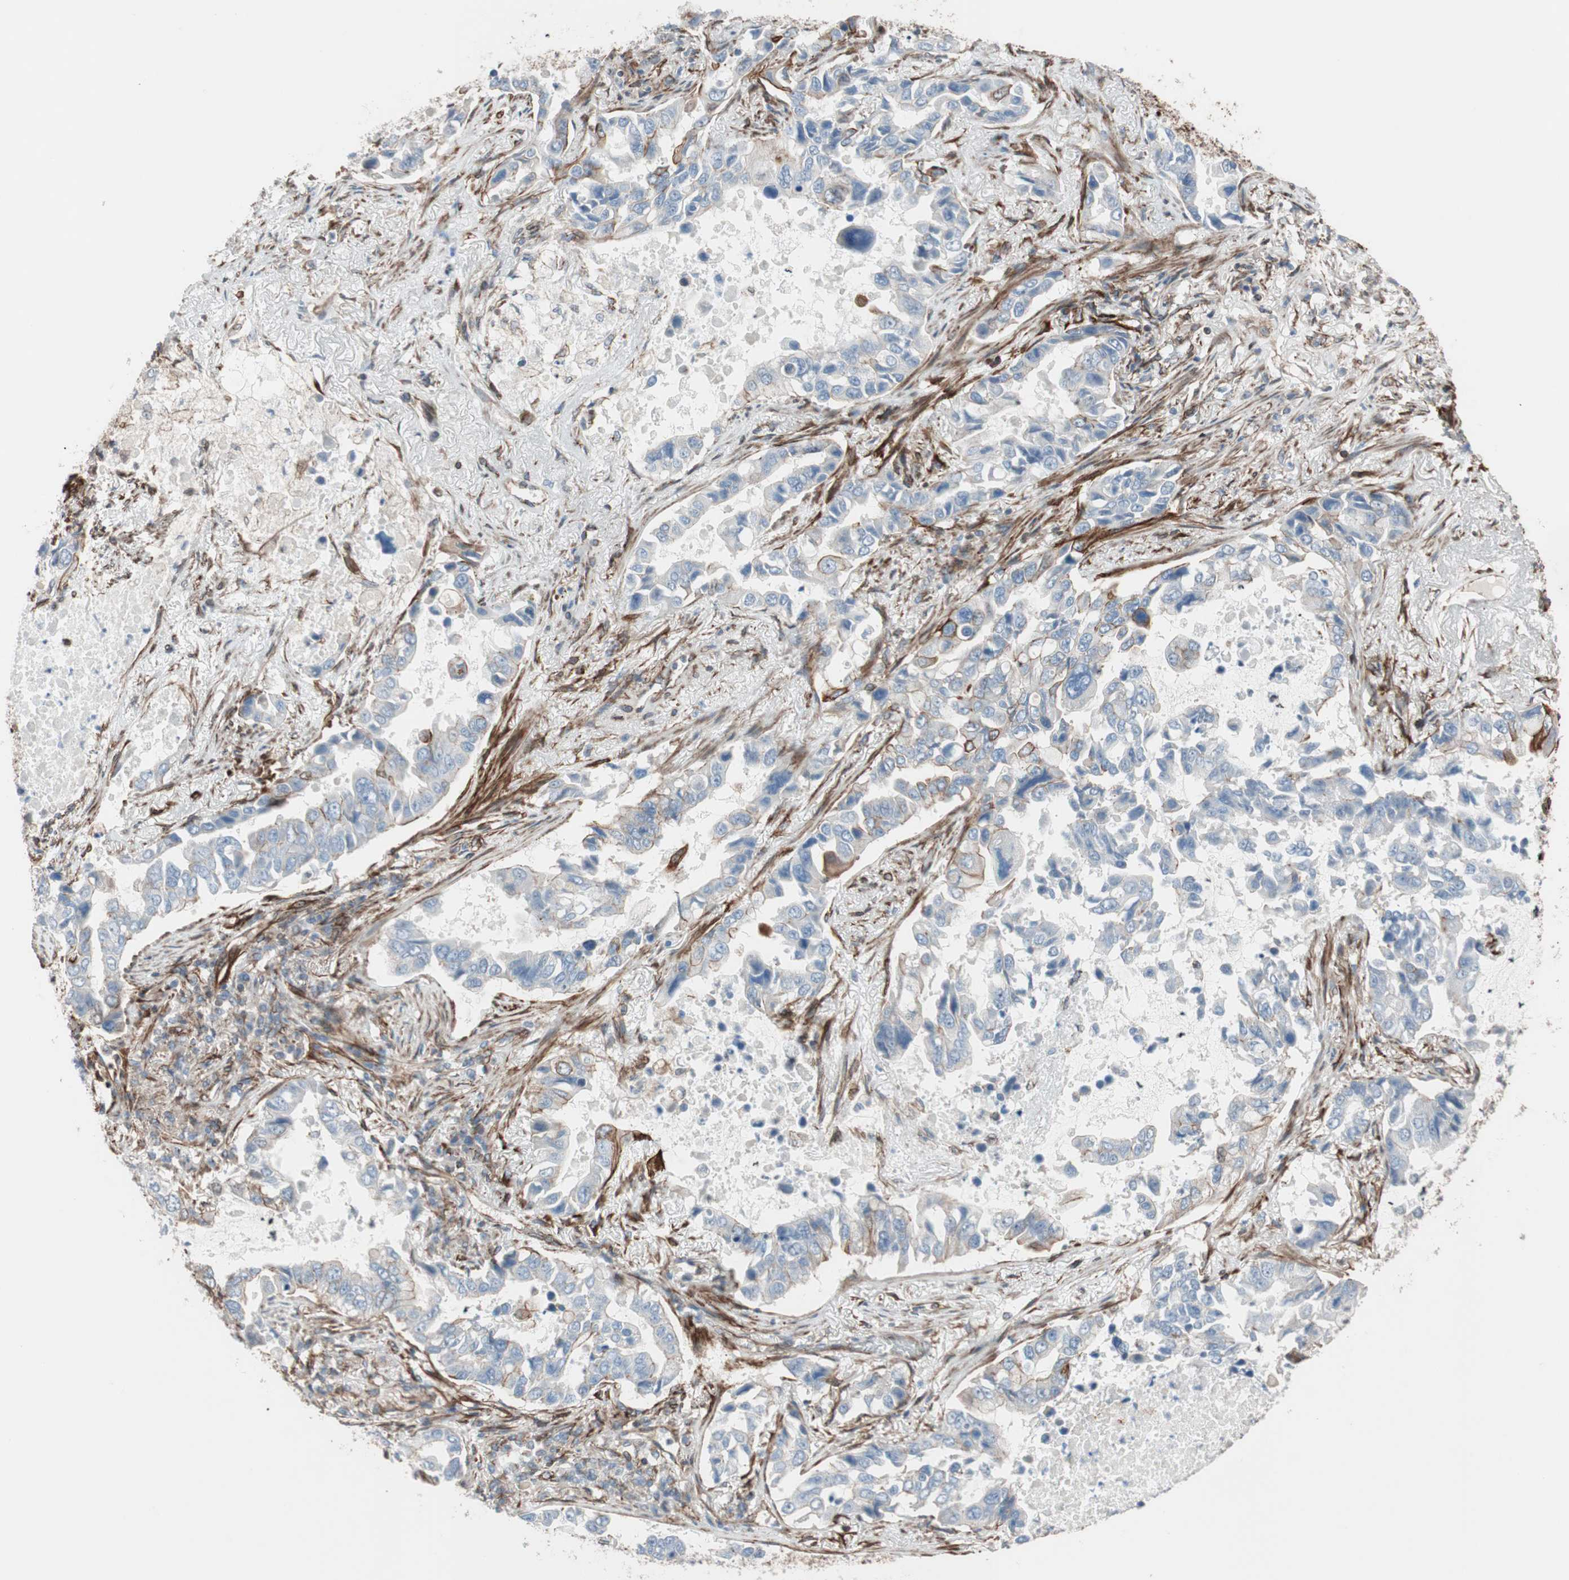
{"staining": {"intensity": "moderate", "quantity": "<25%", "location": "cytoplasmic/membranous"}, "tissue": "lung cancer", "cell_type": "Tumor cells", "image_type": "cancer", "snomed": [{"axis": "morphology", "description": "Adenocarcinoma, NOS"}, {"axis": "topography", "description": "Lung"}], "caption": "Immunohistochemistry of human adenocarcinoma (lung) exhibits low levels of moderate cytoplasmic/membranous positivity in approximately <25% of tumor cells.", "gene": "TCTA", "patient": {"sex": "male", "age": 64}}